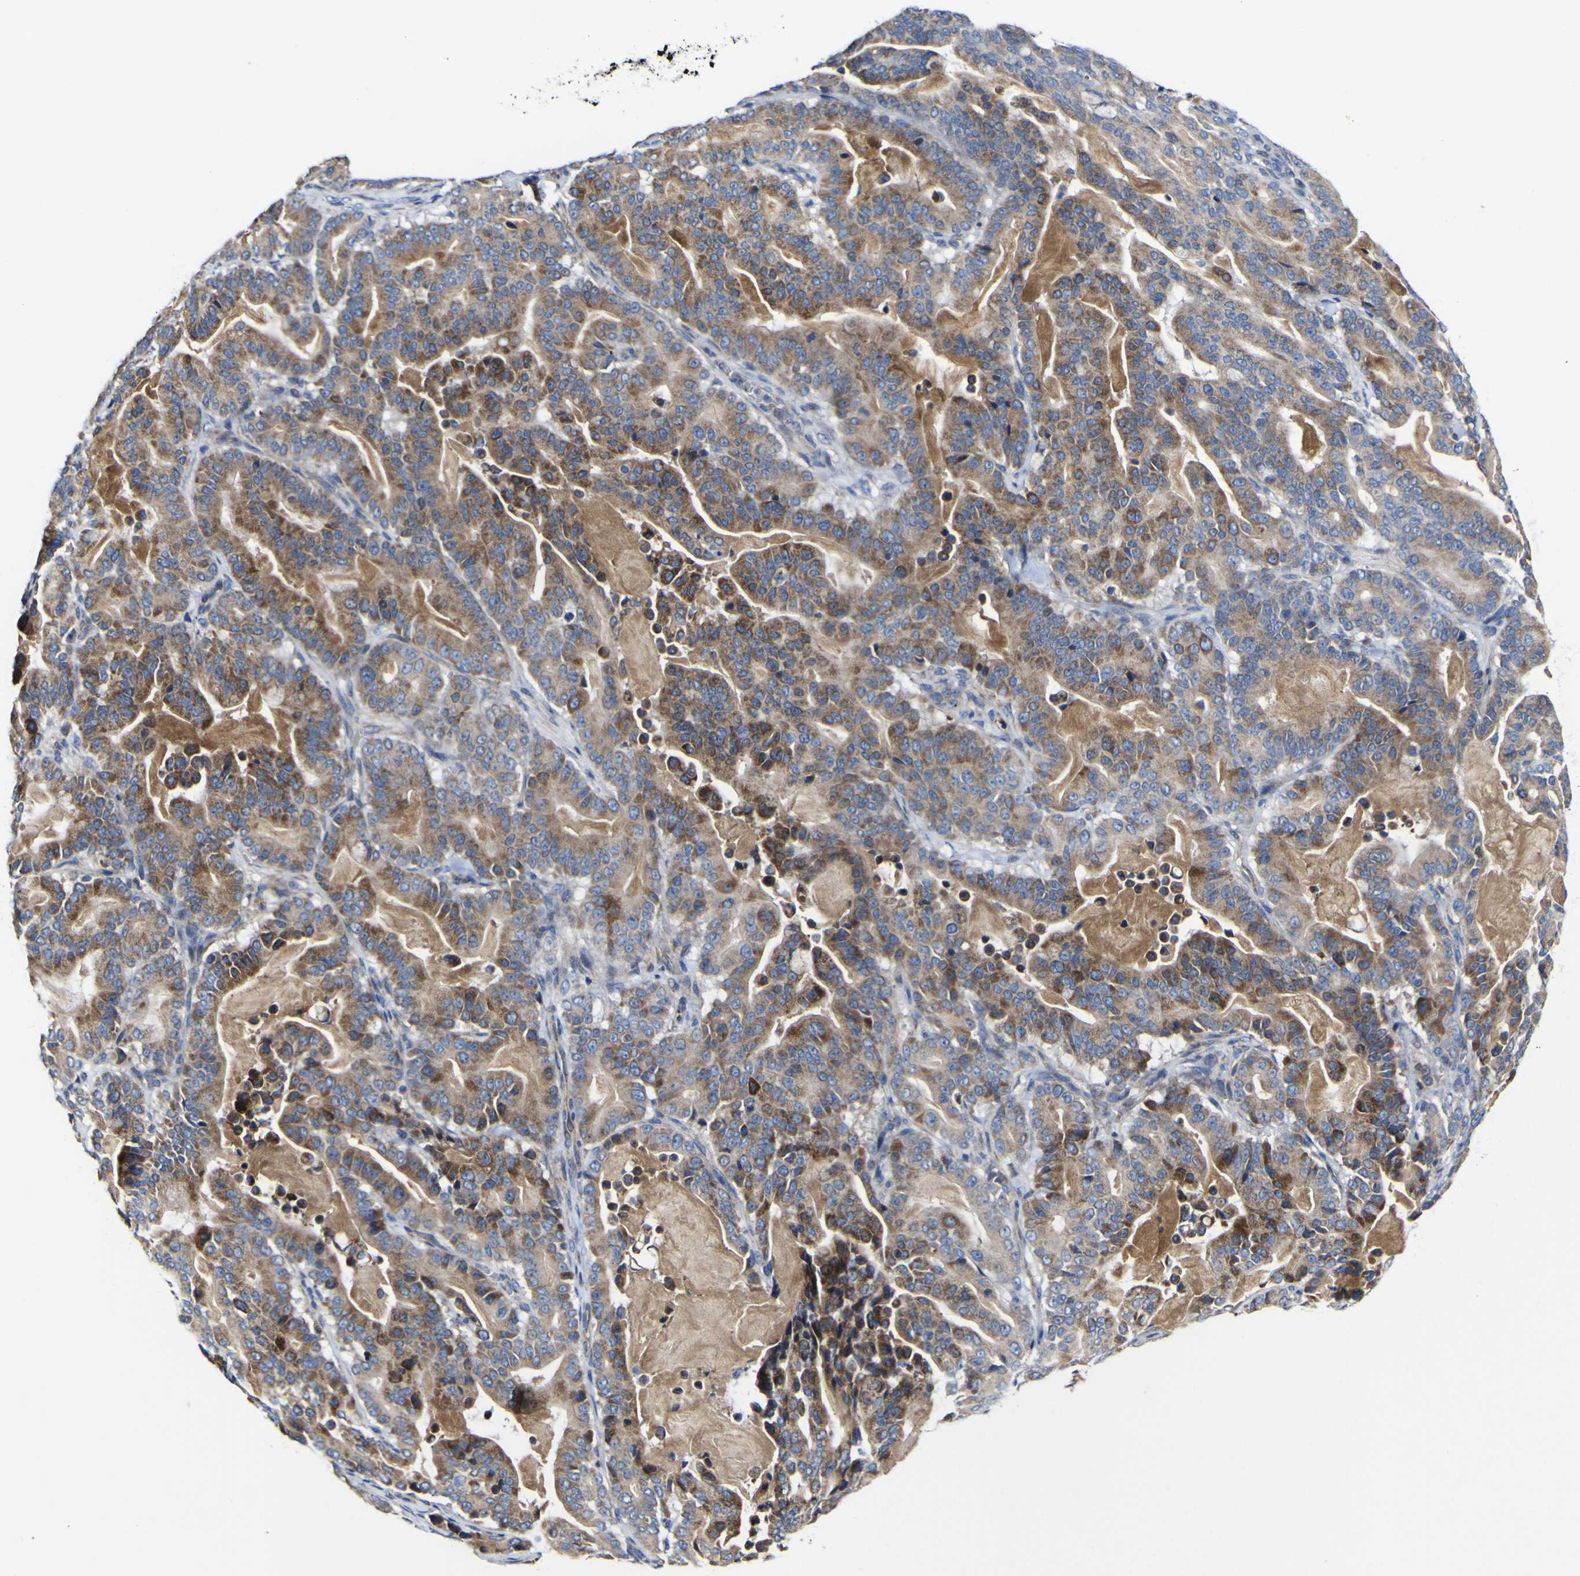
{"staining": {"intensity": "moderate", "quantity": ">75%", "location": "cytoplasmic/membranous"}, "tissue": "pancreatic cancer", "cell_type": "Tumor cells", "image_type": "cancer", "snomed": [{"axis": "morphology", "description": "Adenocarcinoma, NOS"}, {"axis": "topography", "description": "Pancreas"}], "caption": "DAB (3,3'-diaminobenzidine) immunohistochemical staining of adenocarcinoma (pancreatic) exhibits moderate cytoplasmic/membranous protein expression in about >75% of tumor cells. (Stains: DAB in brown, nuclei in blue, Microscopy: brightfield microscopy at high magnification).", "gene": "CCDC90B", "patient": {"sex": "male", "age": 63}}